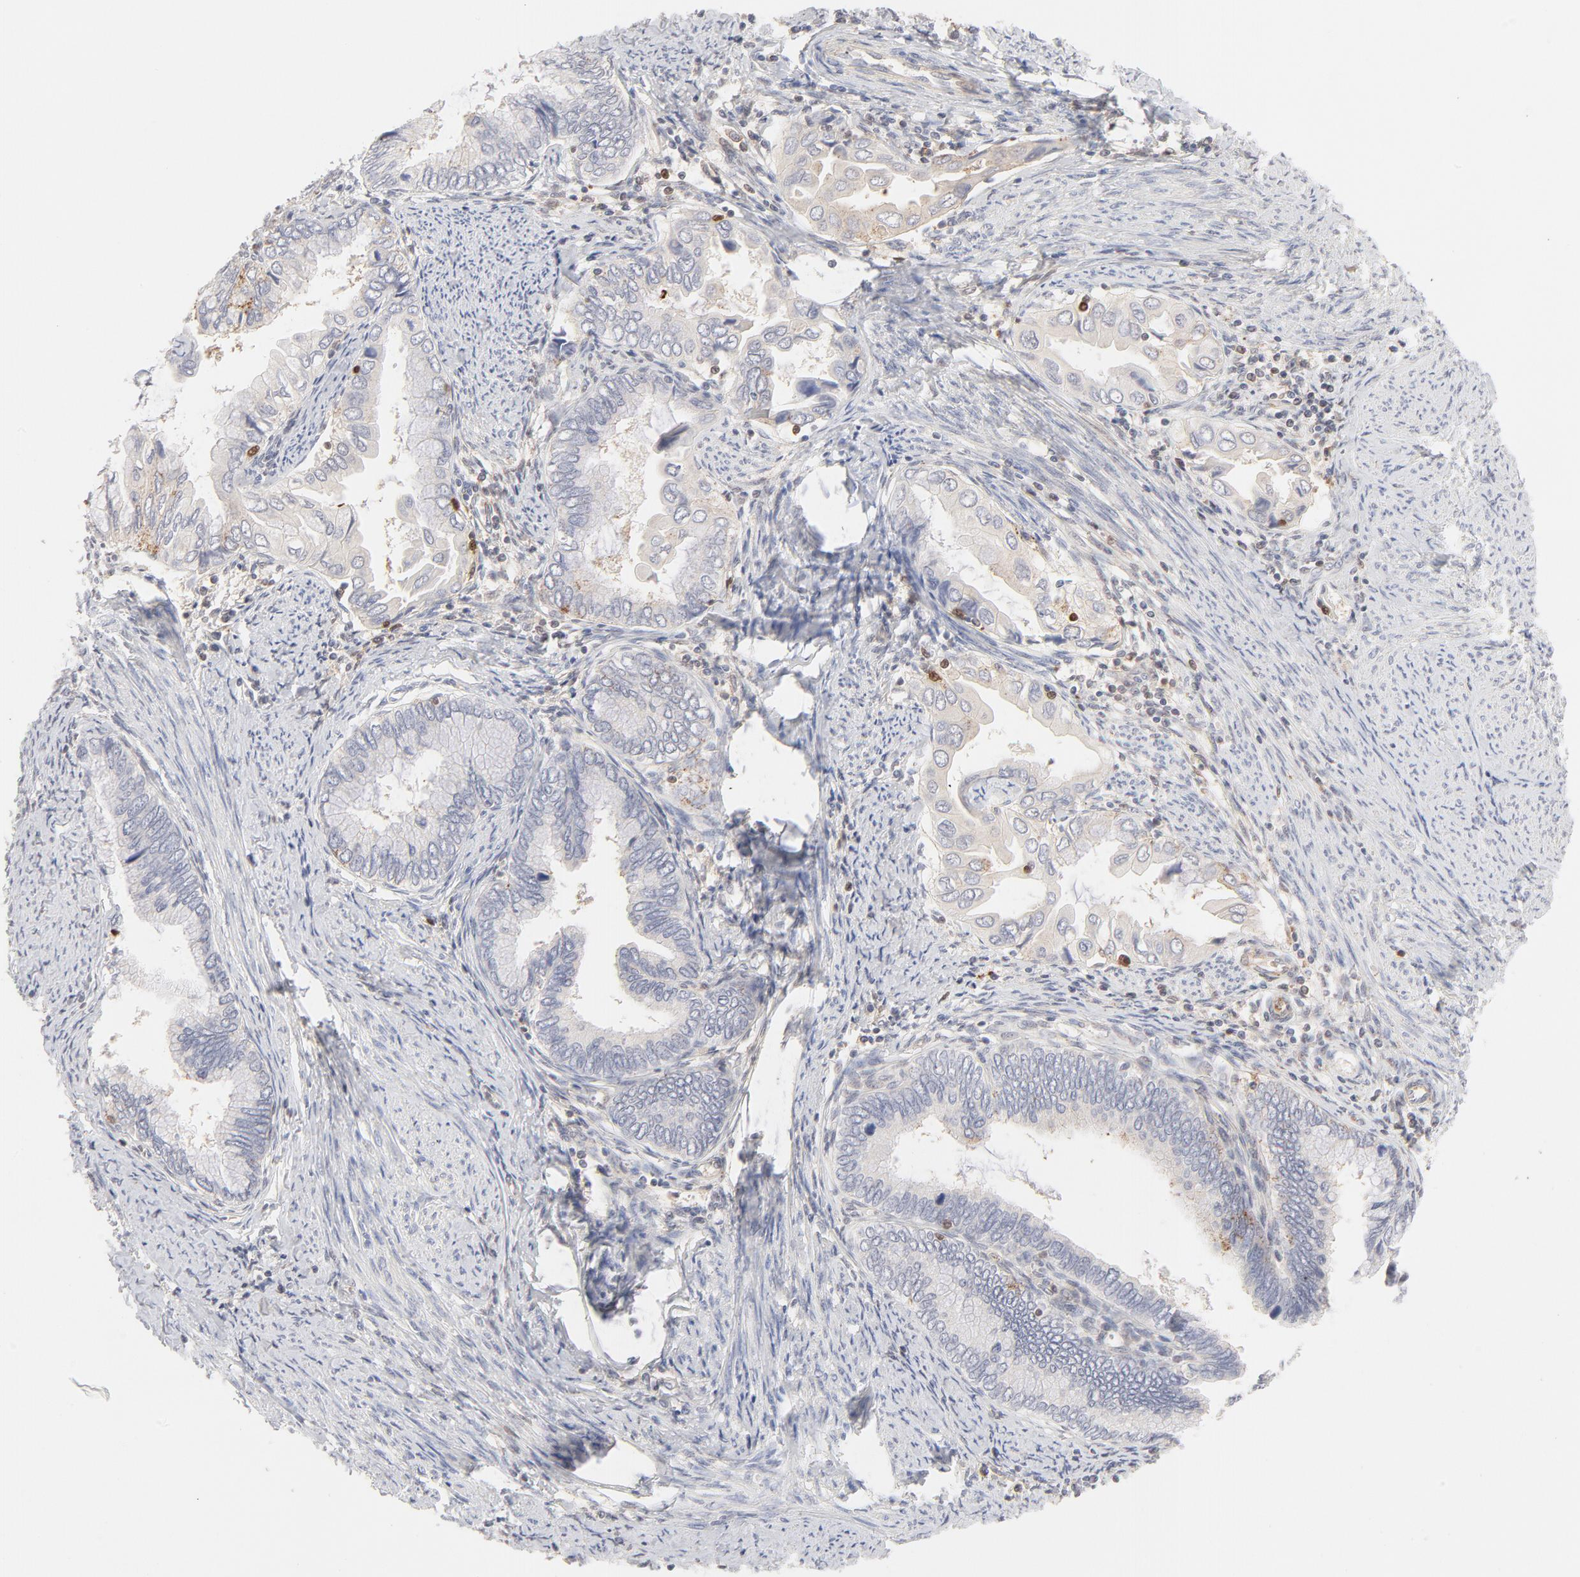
{"staining": {"intensity": "negative", "quantity": "none", "location": "none"}, "tissue": "cervical cancer", "cell_type": "Tumor cells", "image_type": "cancer", "snomed": [{"axis": "morphology", "description": "Adenocarcinoma, NOS"}, {"axis": "topography", "description": "Cervix"}], "caption": "This is an IHC image of cervical adenocarcinoma. There is no staining in tumor cells.", "gene": "CDK6", "patient": {"sex": "female", "age": 49}}